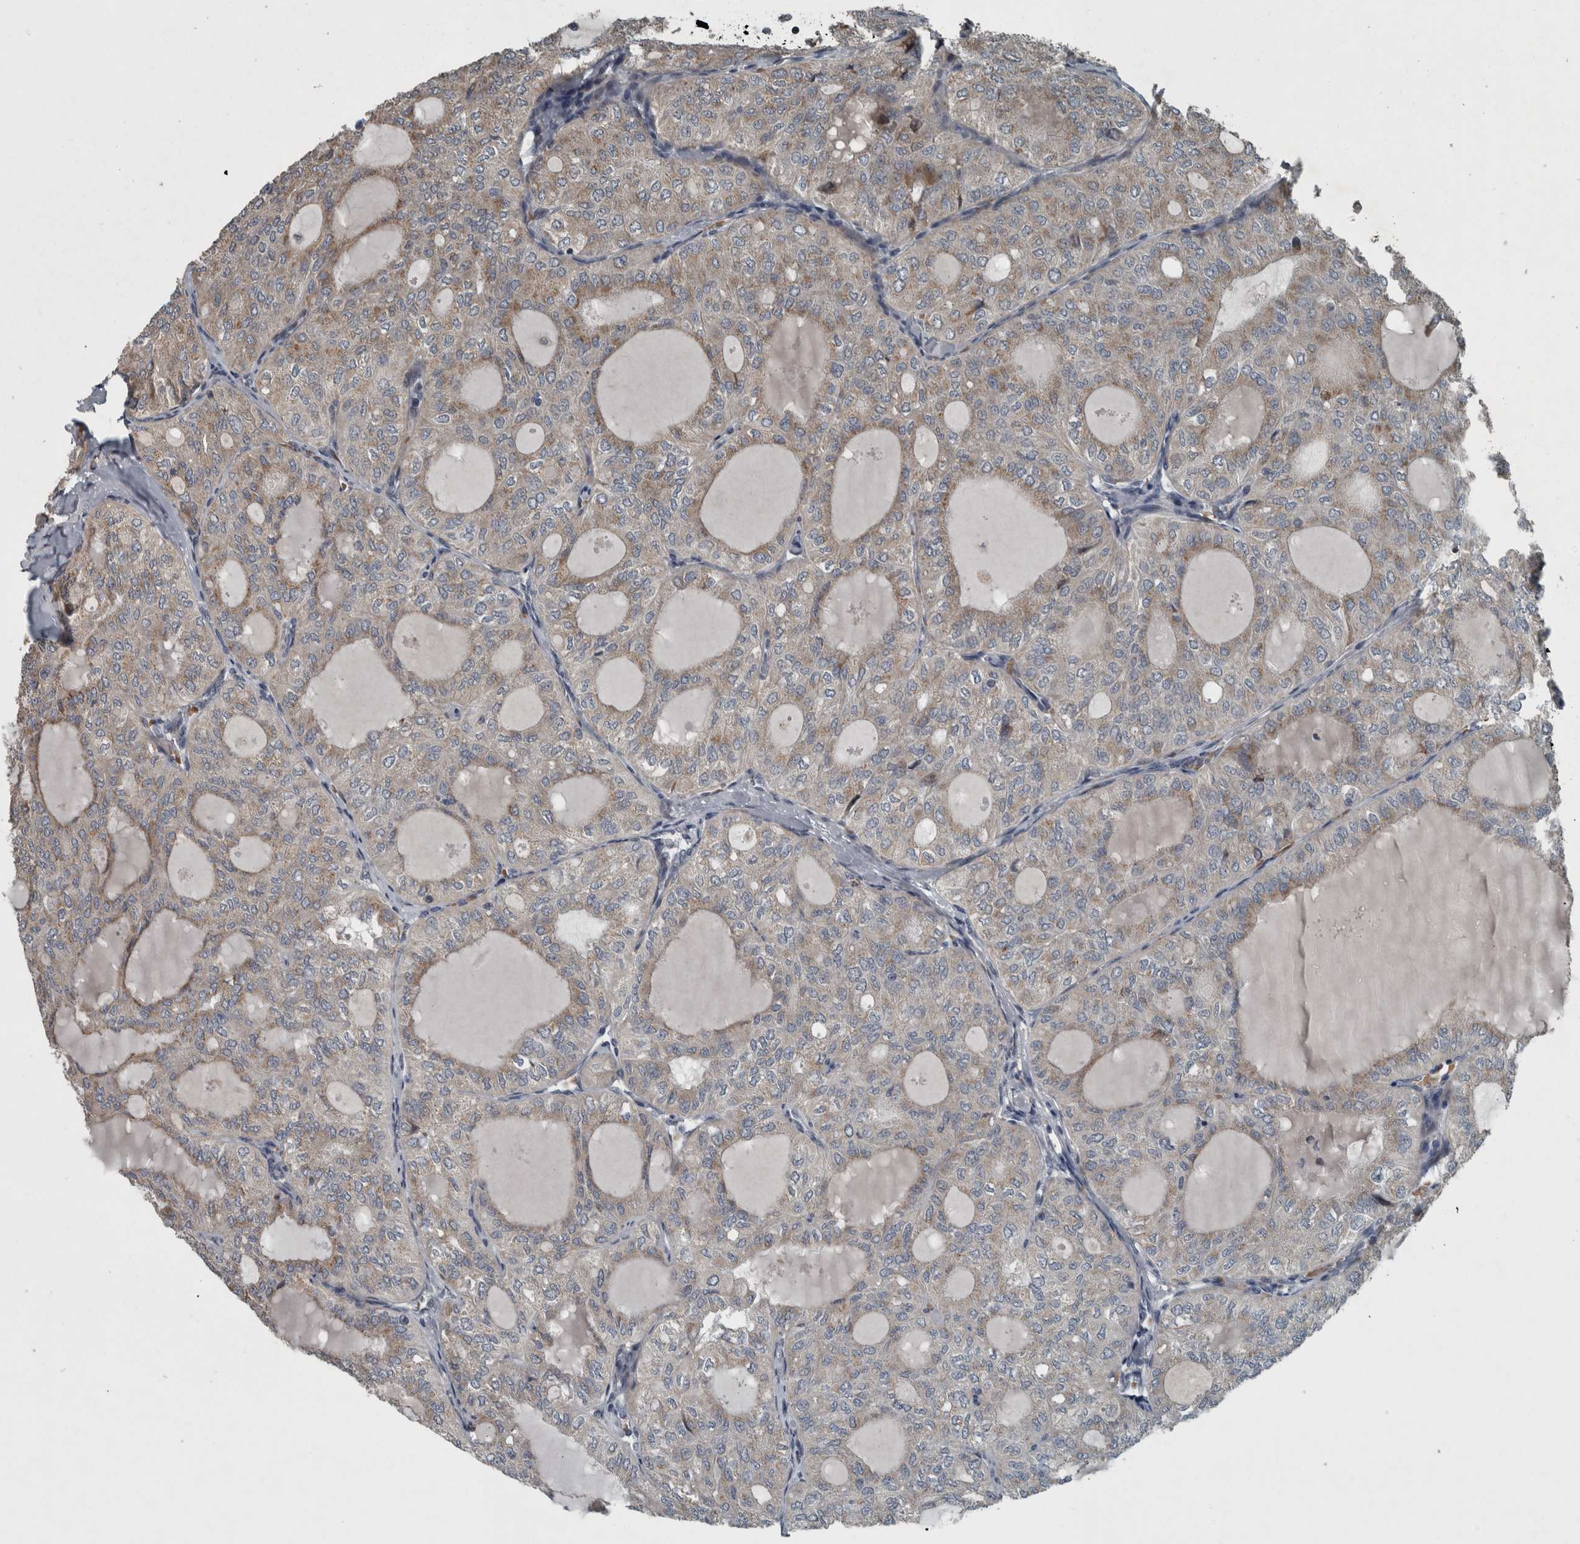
{"staining": {"intensity": "weak", "quantity": "25%-75%", "location": "cytoplasmic/membranous"}, "tissue": "thyroid cancer", "cell_type": "Tumor cells", "image_type": "cancer", "snomed": [{"axis": "morphology", "description": "Follicular adenoma carcinoma, NOS"}, {"axis": "topography", "description": "Thyroid gland"}], "caption": "Protein expression by immunohistochemistry (IHC) reveals weak cytoplasmic/membranous expression in approximately 25%-75% of tumor cells in thyroid follicular adenoma carcinoma.", "gene": "ZNF345", "patient": {"sex": "male", "age": 75}}